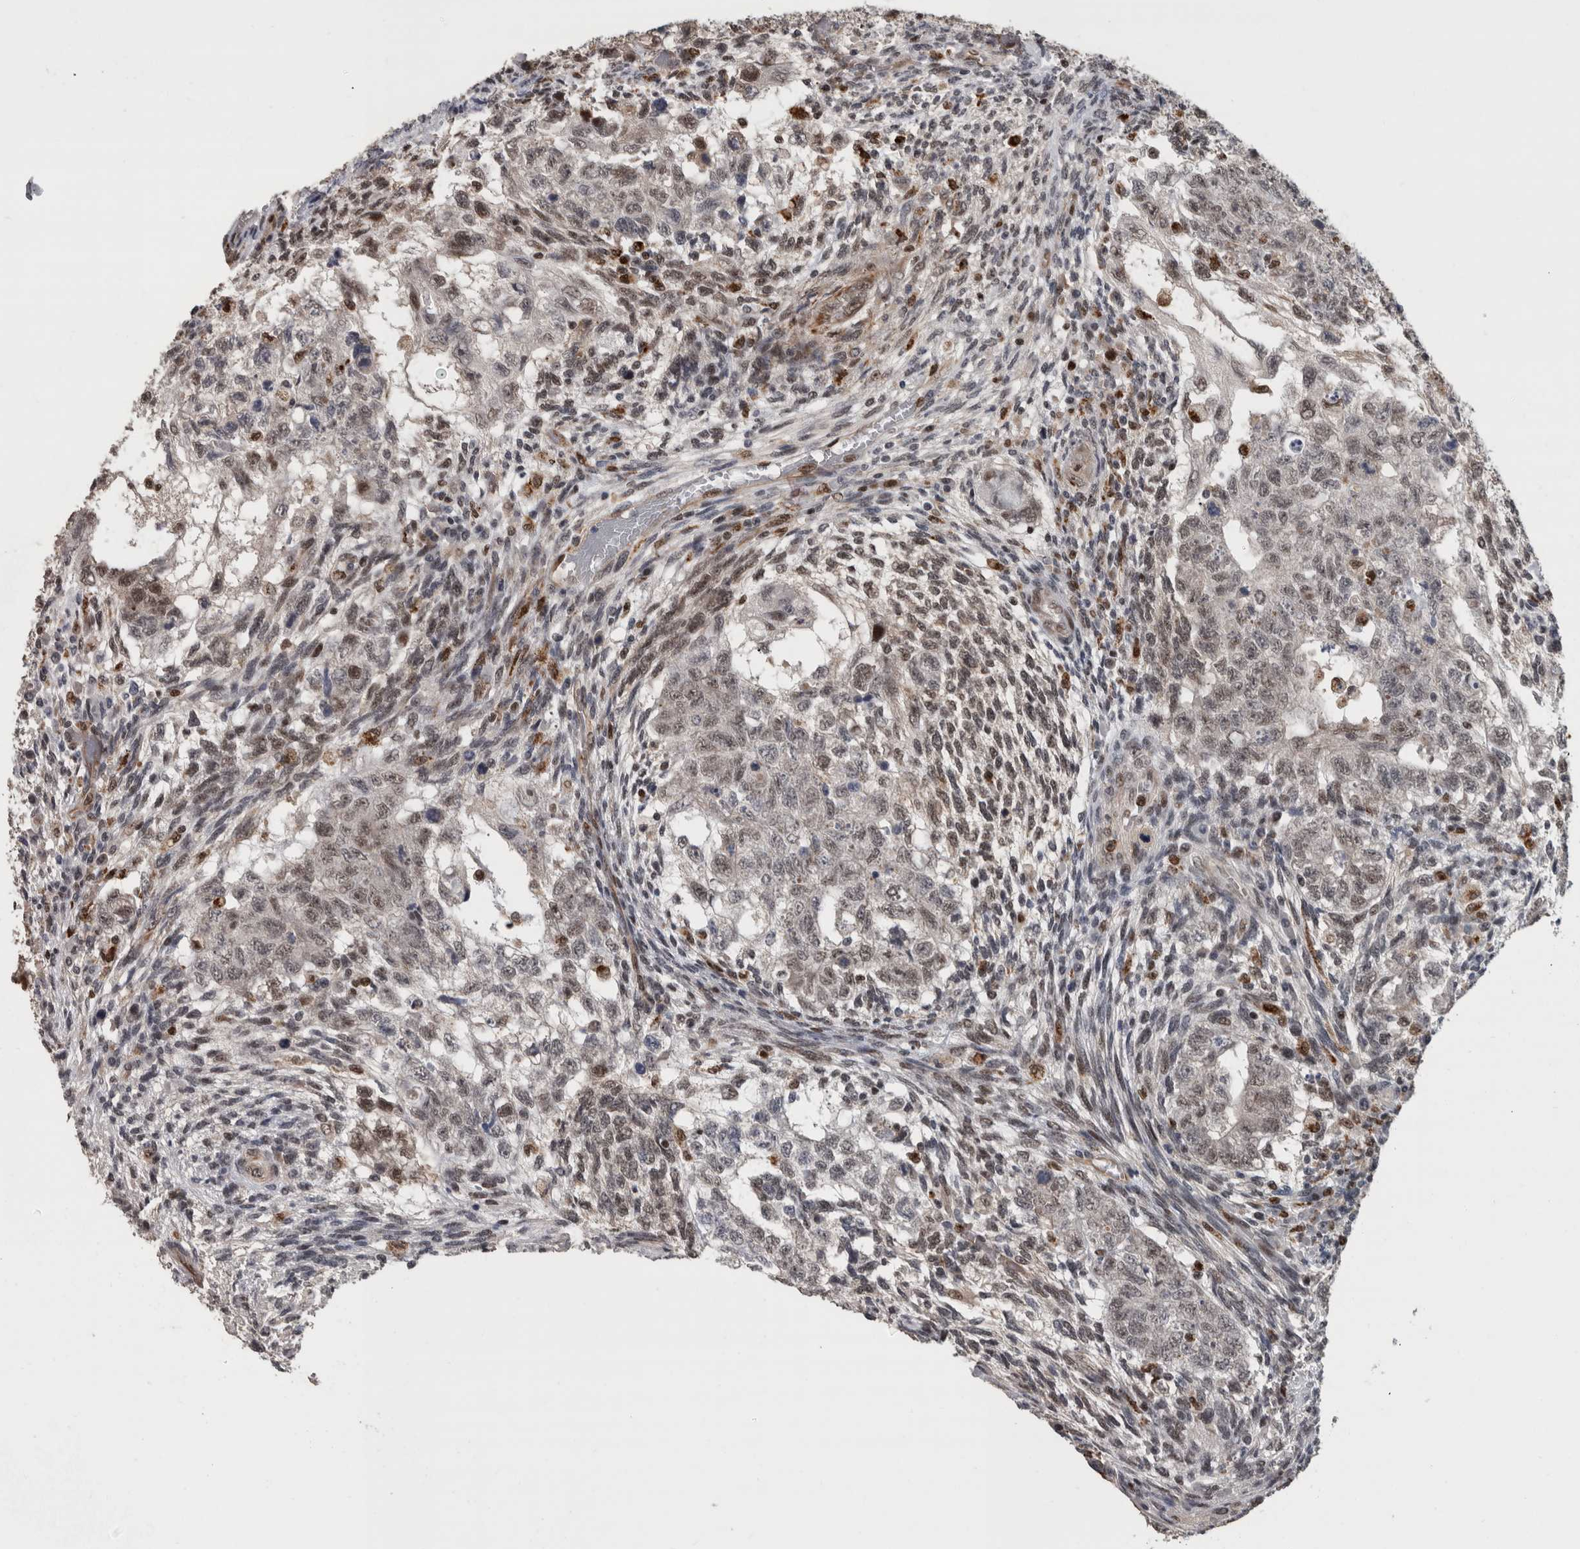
{"staining": {"intensity": "weak", "quantity": ">75%", "location": "nuclear"}, "tissue": "testis cancer", "cell_type": "Tumor cells", "image_type": "cancer", "snomed": [{"axis": "morphology", "description": "Normal tissue, NOS"}, {"axis": "morphology", "description": "Carcinoma, Embryonal, NOS"}, {"axis": "topography", "description": "Testis"}], "caption": "Immunohistochemical staining of human embryonal carcinoma (testis) demonstrates low levels of weak nuclear positivity in about >75% of tumor cells.", "gene": "POLD2", "patient": {"sex": "male", "age": 36}}